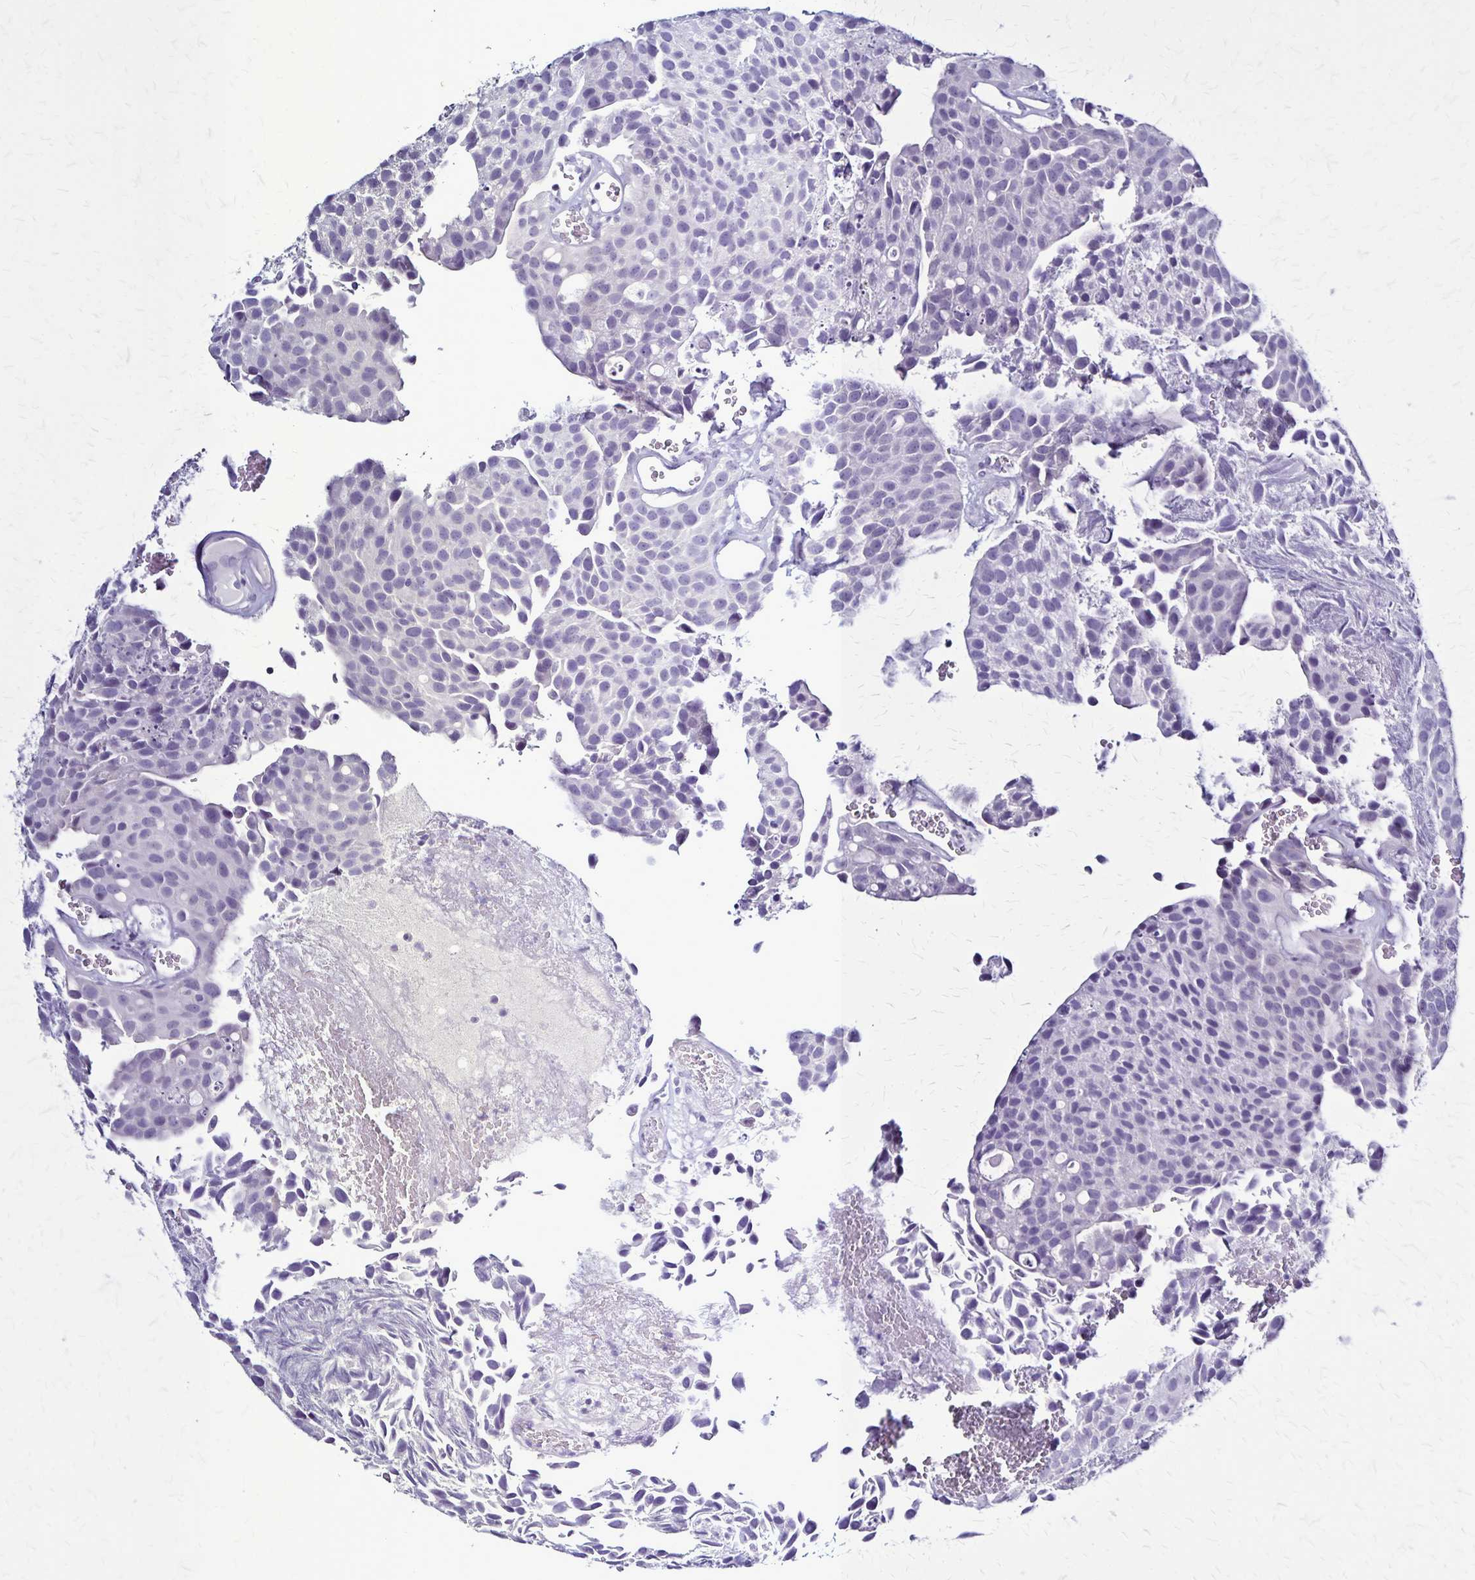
{"staining": {"intensity": "negative", "quantity": "none", "location": "none"}, "tissue": "urothelial cancer", "cell_type": "Tumor cells", "image_type": "cancer", "snomed": [{"axis": "morphology", "description": "Urothelial carcinoma, Low grade"}, {"axis": "topography", "description": "Urinary bladder"}], "caption": "The image reveals no staining of tumor cells in urothelial carcinoma (low-grade).", "gene": "PLXNA4", "patient": {"sex": "female", "age": 69}}